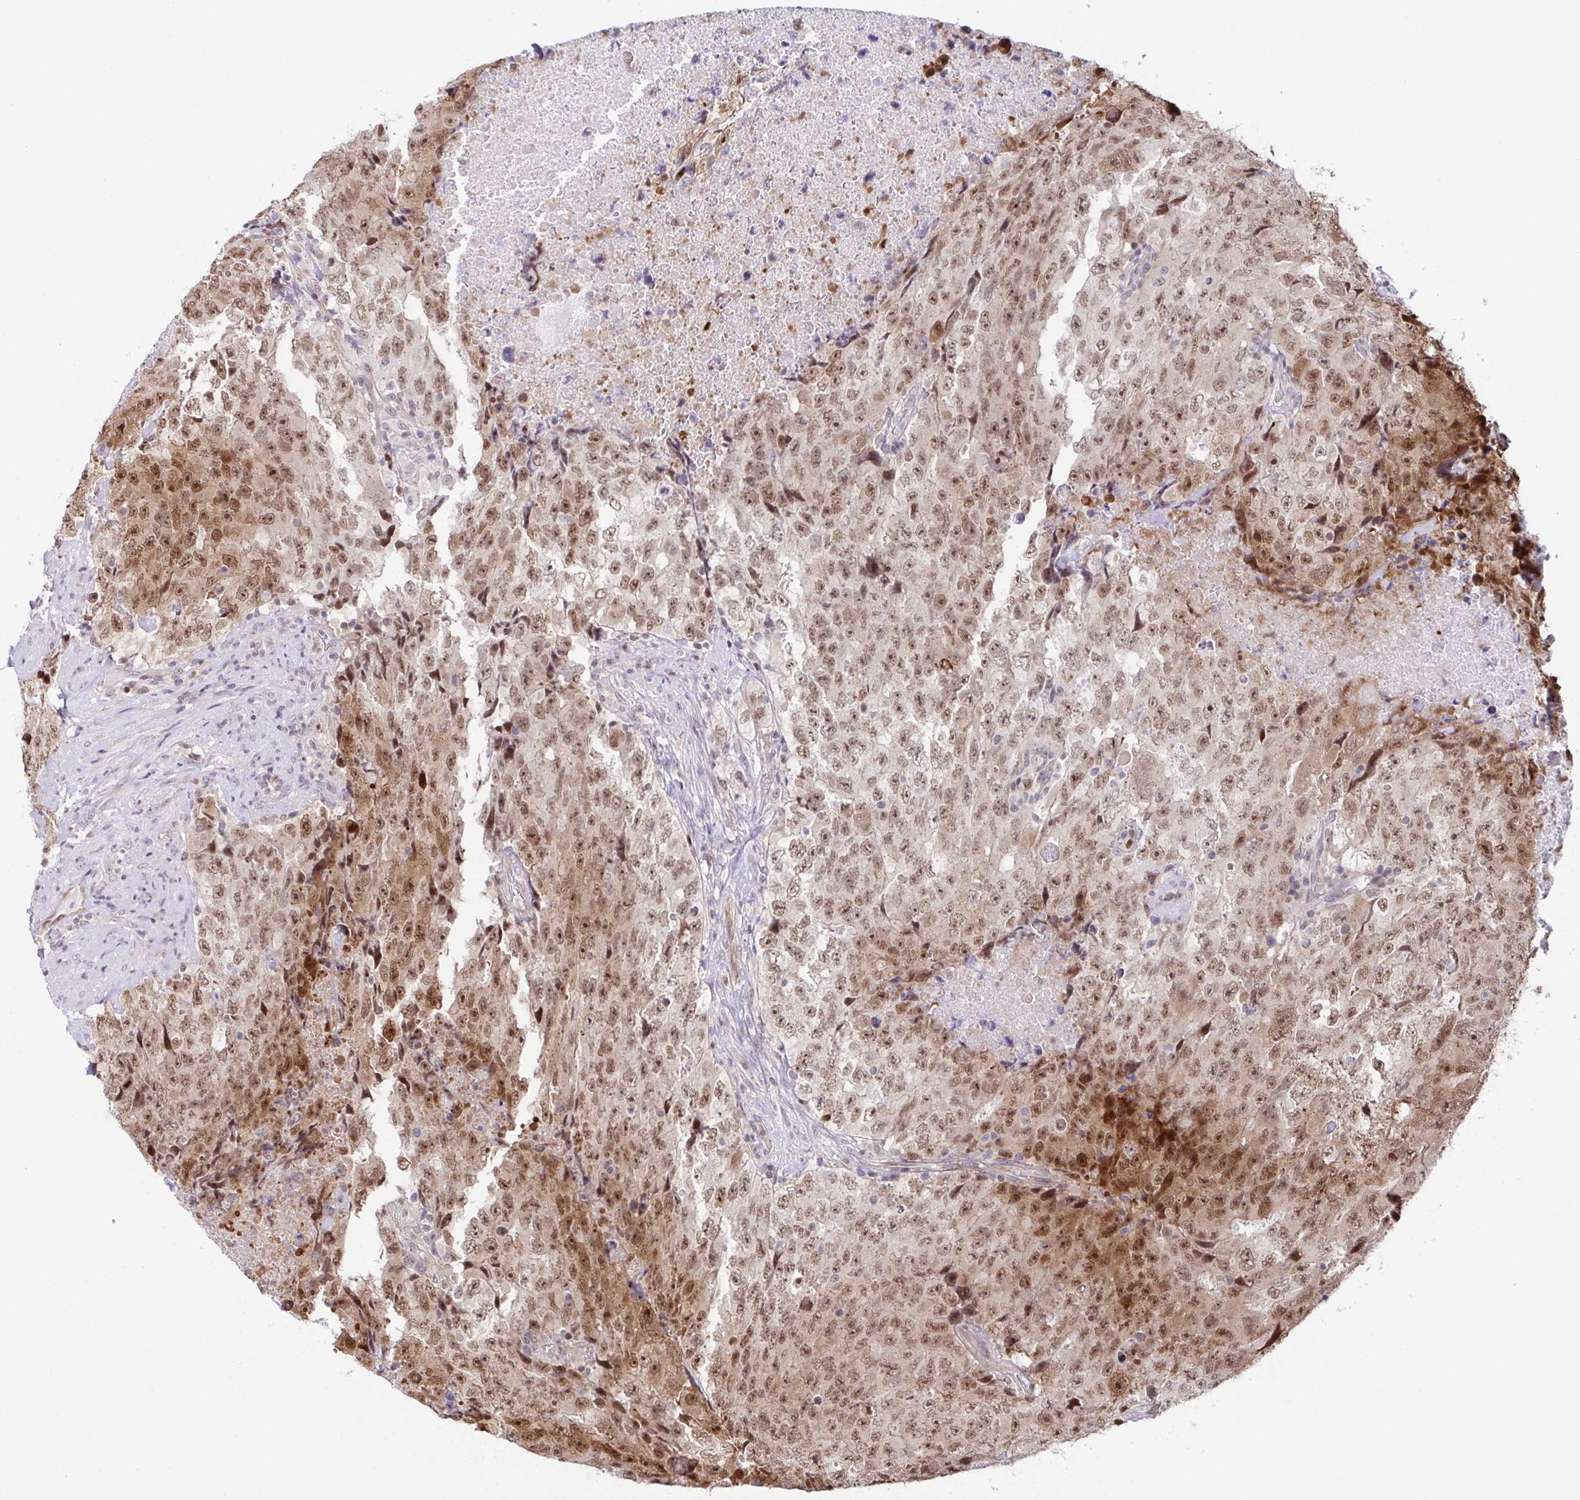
{"staining": {"intensity": "moderate", "quantity": ">75%", "location": "nuclear"}, "tissue": "testis cancer", "cell_type": "Tumor cells", "image_type": "cancer", "snomed": [{"axis": "morphology", "description": "Carcinoma, Embryonal, NOS"}, {"axis": "topography", "description": "Testis"}], "caption": "Testis cancer (embryonal carcinoma) stained for a protein demonstrates moderate nuclear positivity in tumor cells. The protein is shown in brown color, while the nuclei are stained blue.", "gene": "DNAJB1", "patient": {"sex": "male", "age": 24}}